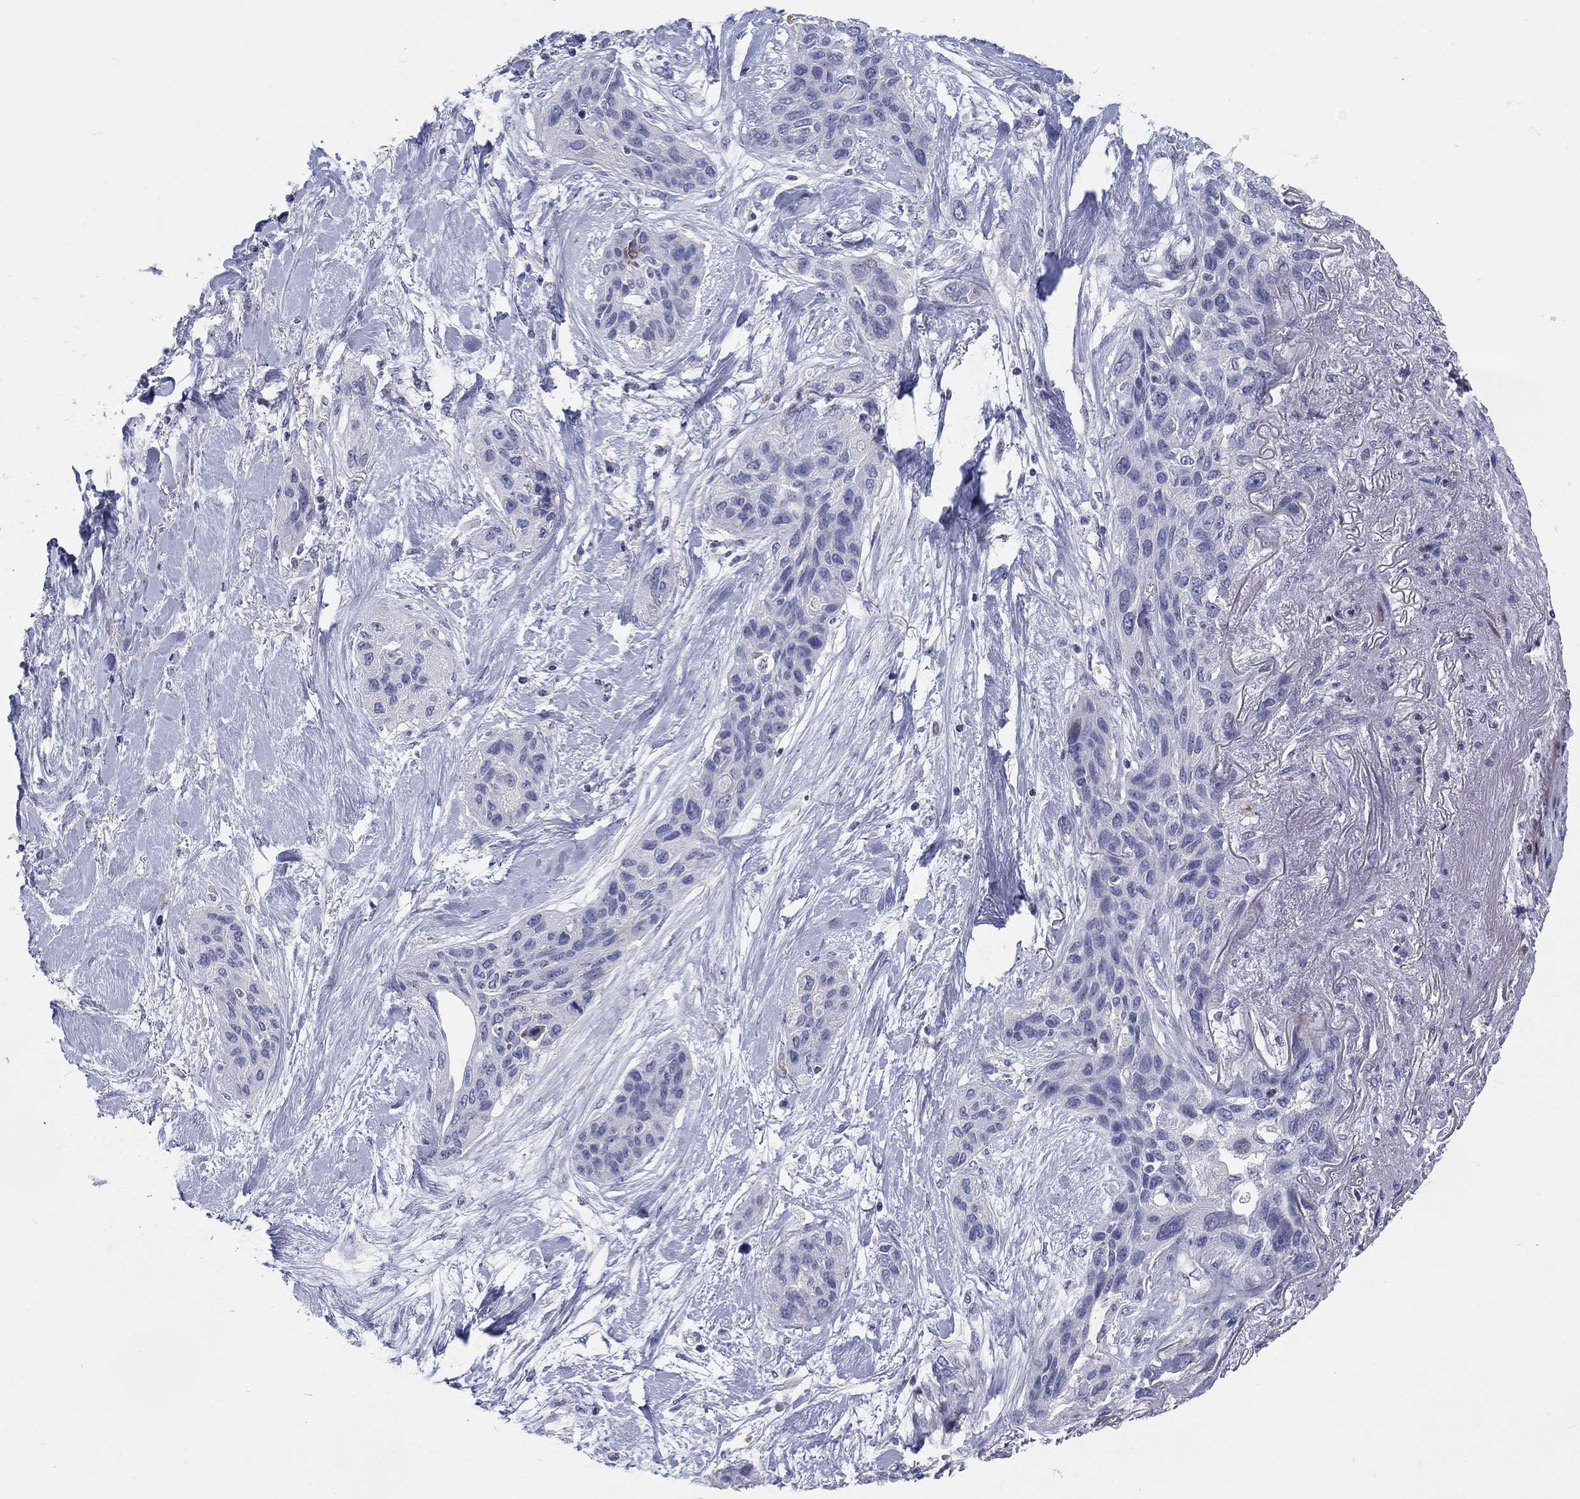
{"staining": {"intensity": "negative", "quantity": "none", "location": "none"}, "tissue": "lung cancer", "cell_type": "Tumor cells", "image_type": "cancer", "snomed": [{"axis": "morphology", "description": "Squamous cell carcinoma, NOS"}, {"axis": "topography", "description": "Lung"}], "caption": "This is an IHC histopathology image of squamous cell carcinoma (lung). There is no expression in tumor cells.", "gene": "ARHGAP36", "patient": {"sex": "female", "age": 70}}